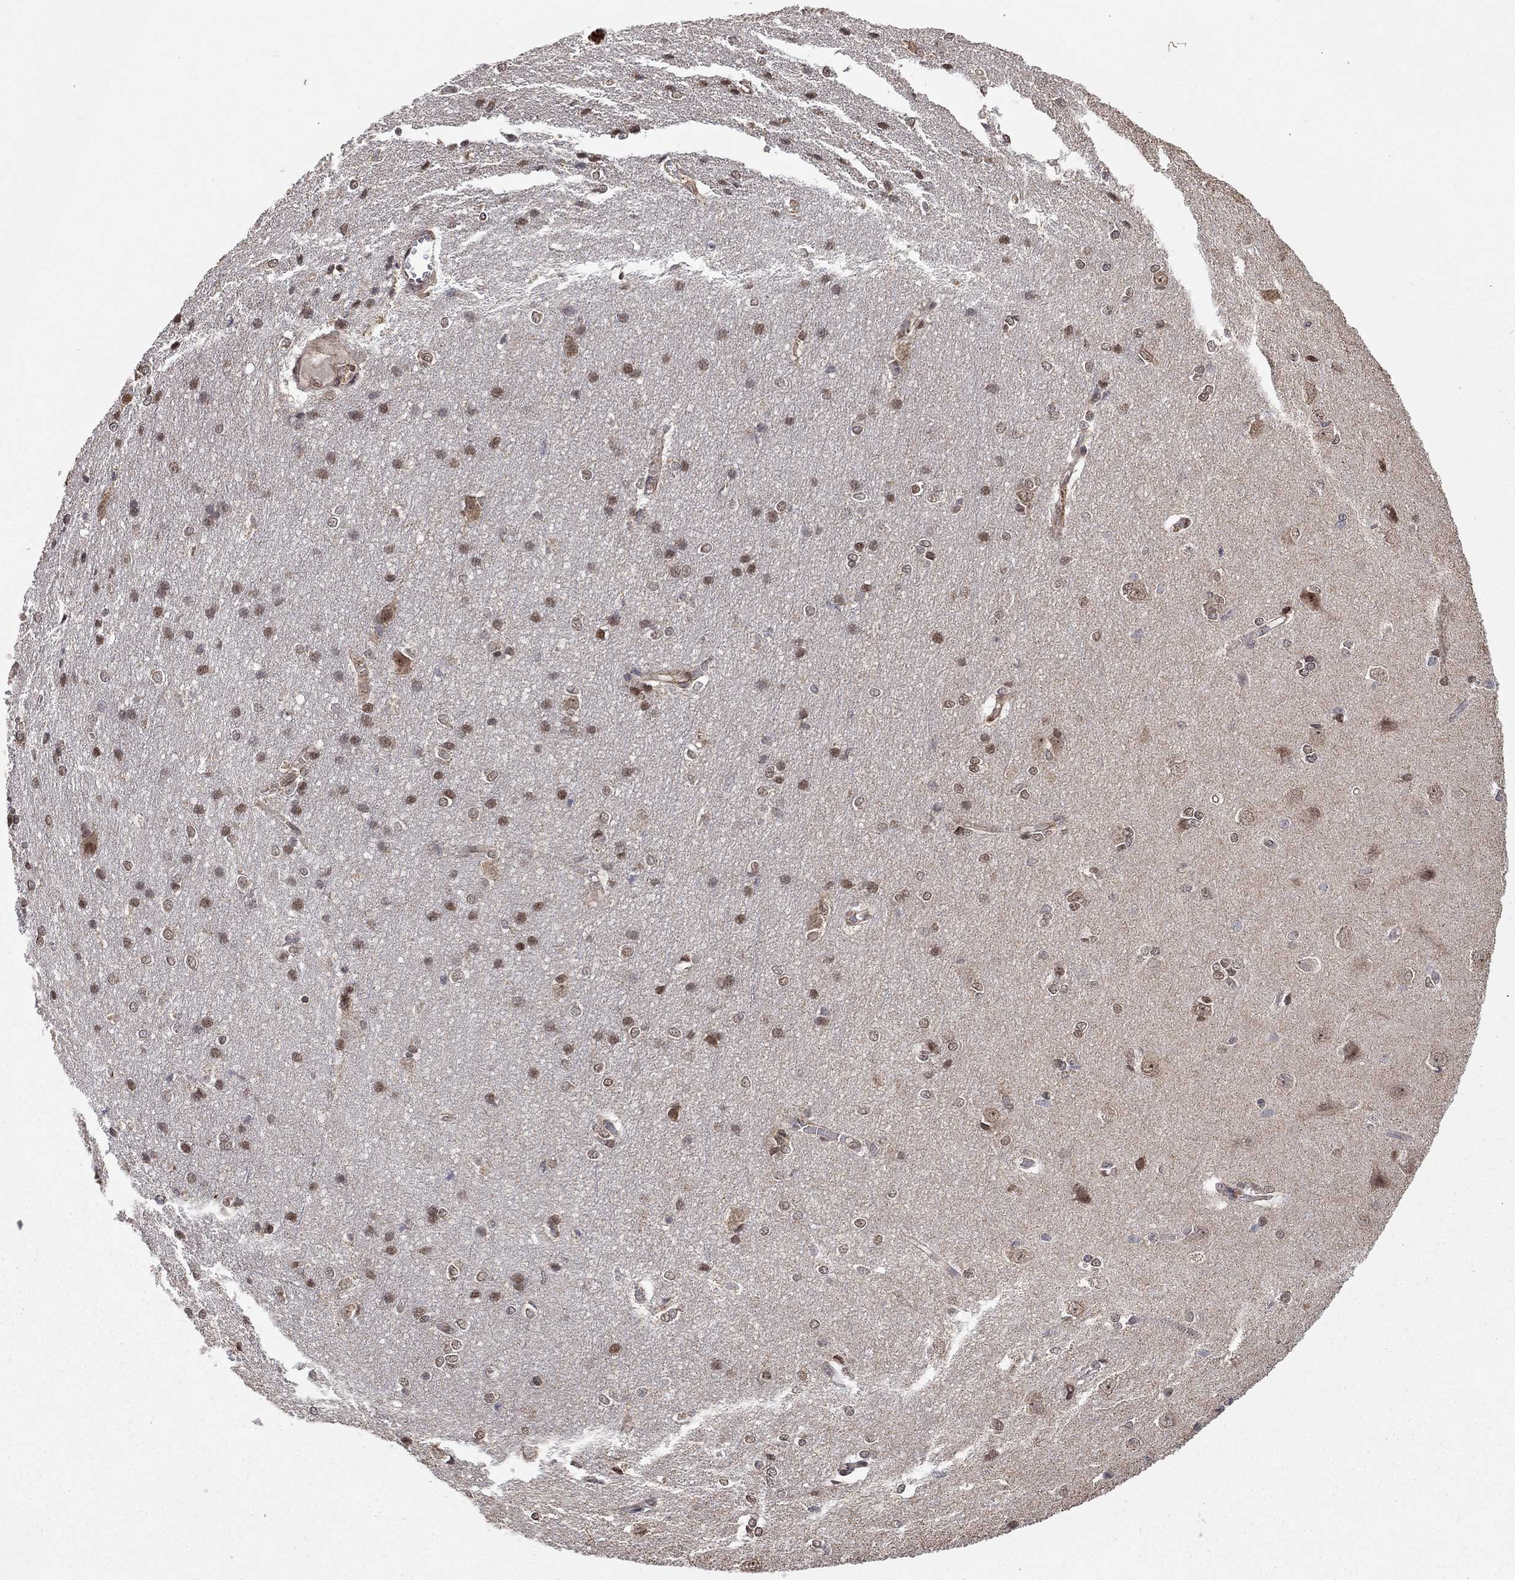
{"staining": {"intensity": "negative", "quantity": "none", "location": "none"}, "tissue": "cerebral cortex", "cell_type": "Endothelial cells", "image_type": "normal", "snomed": [{"axis": "morphology", "description": "Normal tissue, NOS"}, {"axis": "topography", "description": "Cerebral cortex"}], "caption": "IHC of normal human cerebral cortex displays no positivity in endothelial cells. Brightfield microscopy of IHC stained with DAB (brown) and hematoxylin (blue), captured at high magnification.", "gene": "TDP1", "patient": {"sex": "male", "age": 37}}